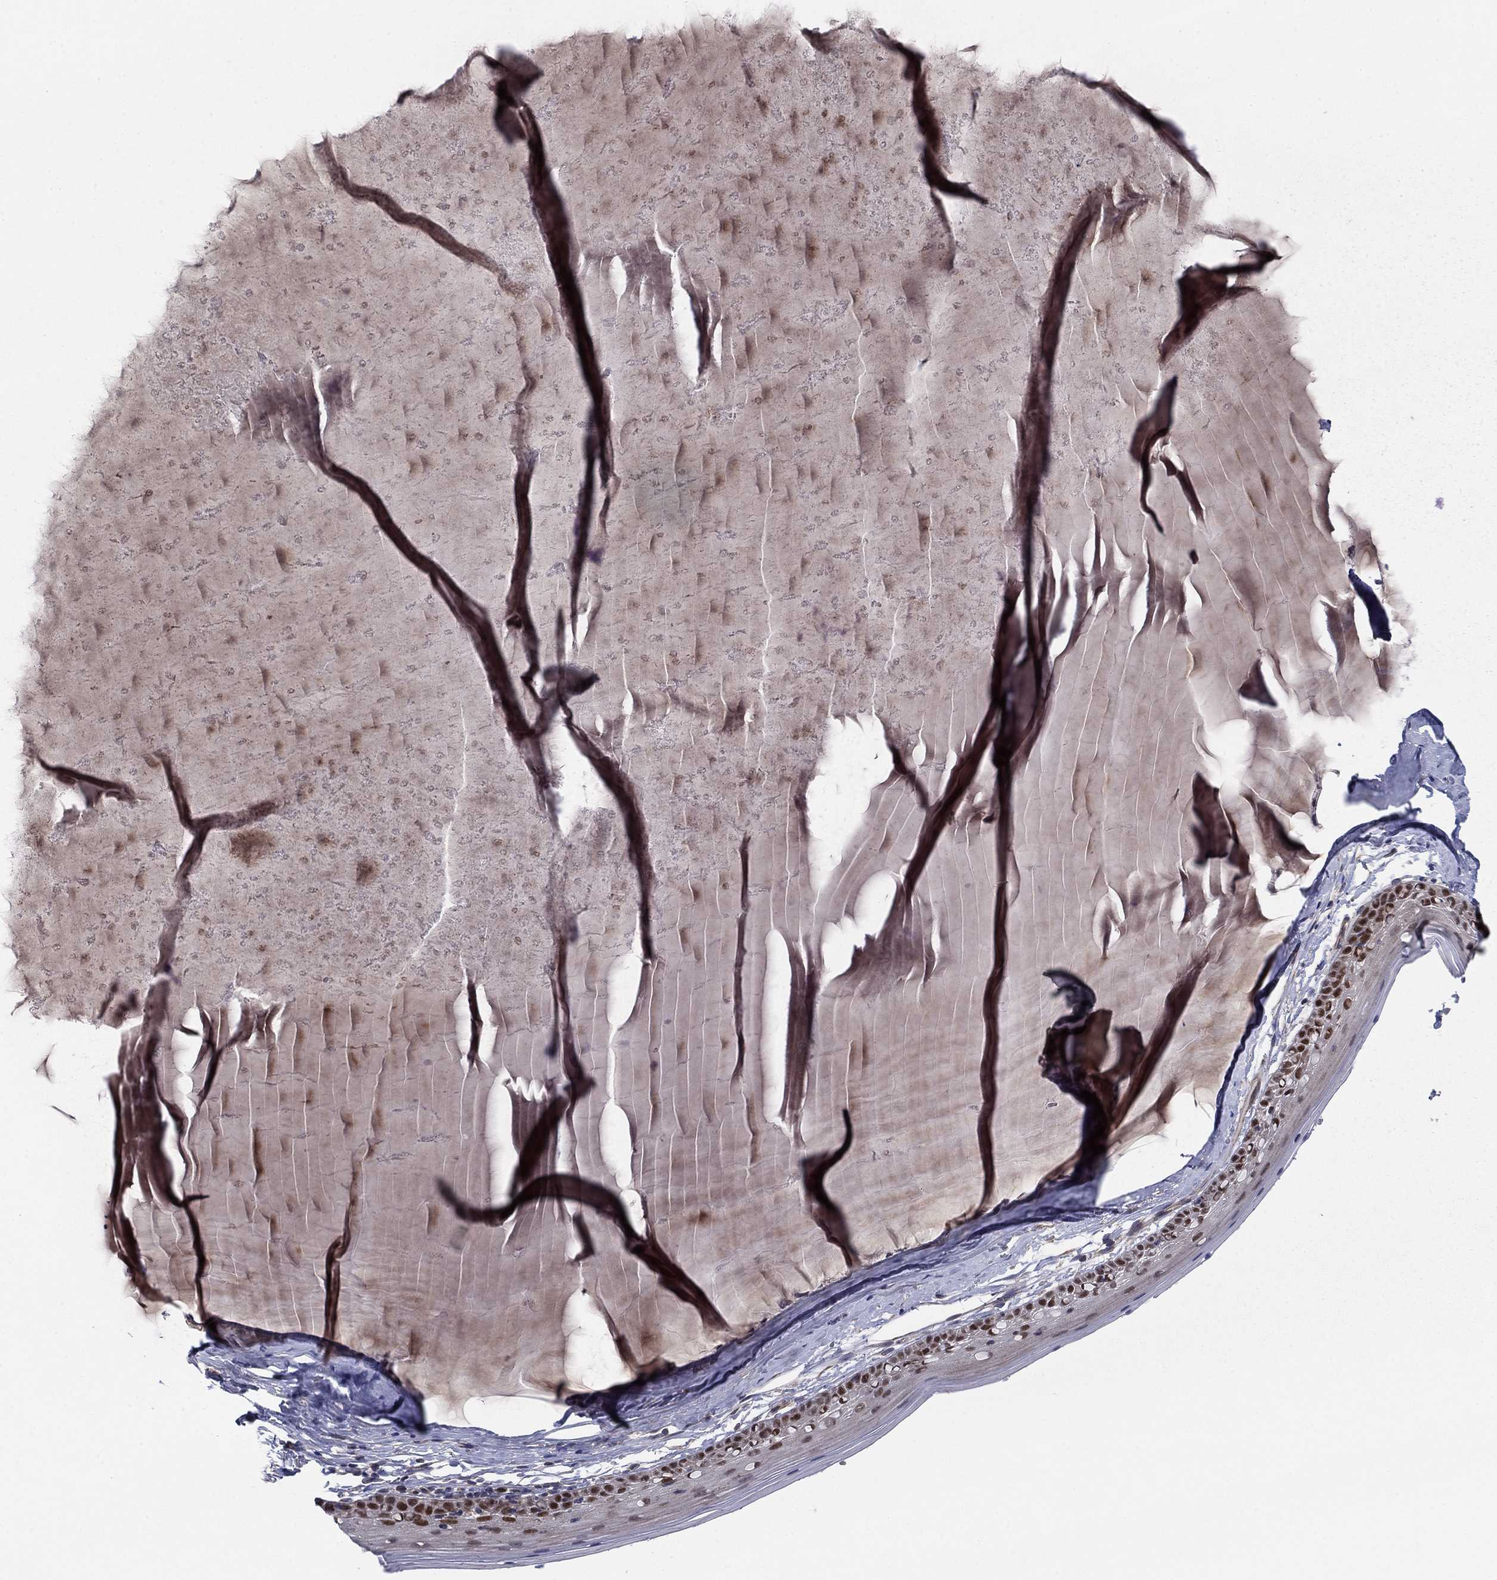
{"staining": {"intensity": "moderate", "quantity": "<25%", "location": "cytoplasmic/membranous,nuclear"}, "tissue": "cervix", "cell_type": "Glandular cells", "image_type": "normal", "snomed": [{"axis": "morphology", "description": "Normal tissue, NOS"}, {"axis": "topography", "description": "Cervix"}], "caption": "The image exhibits immunohistochemical staining of normal cervix. There is moderate cytoplasmic/membranous,nuclear positivity is identified in approximately <25% of glandular cells.", "gene": "BCL11A", "patient": {"sex": "female", "age": 40}}